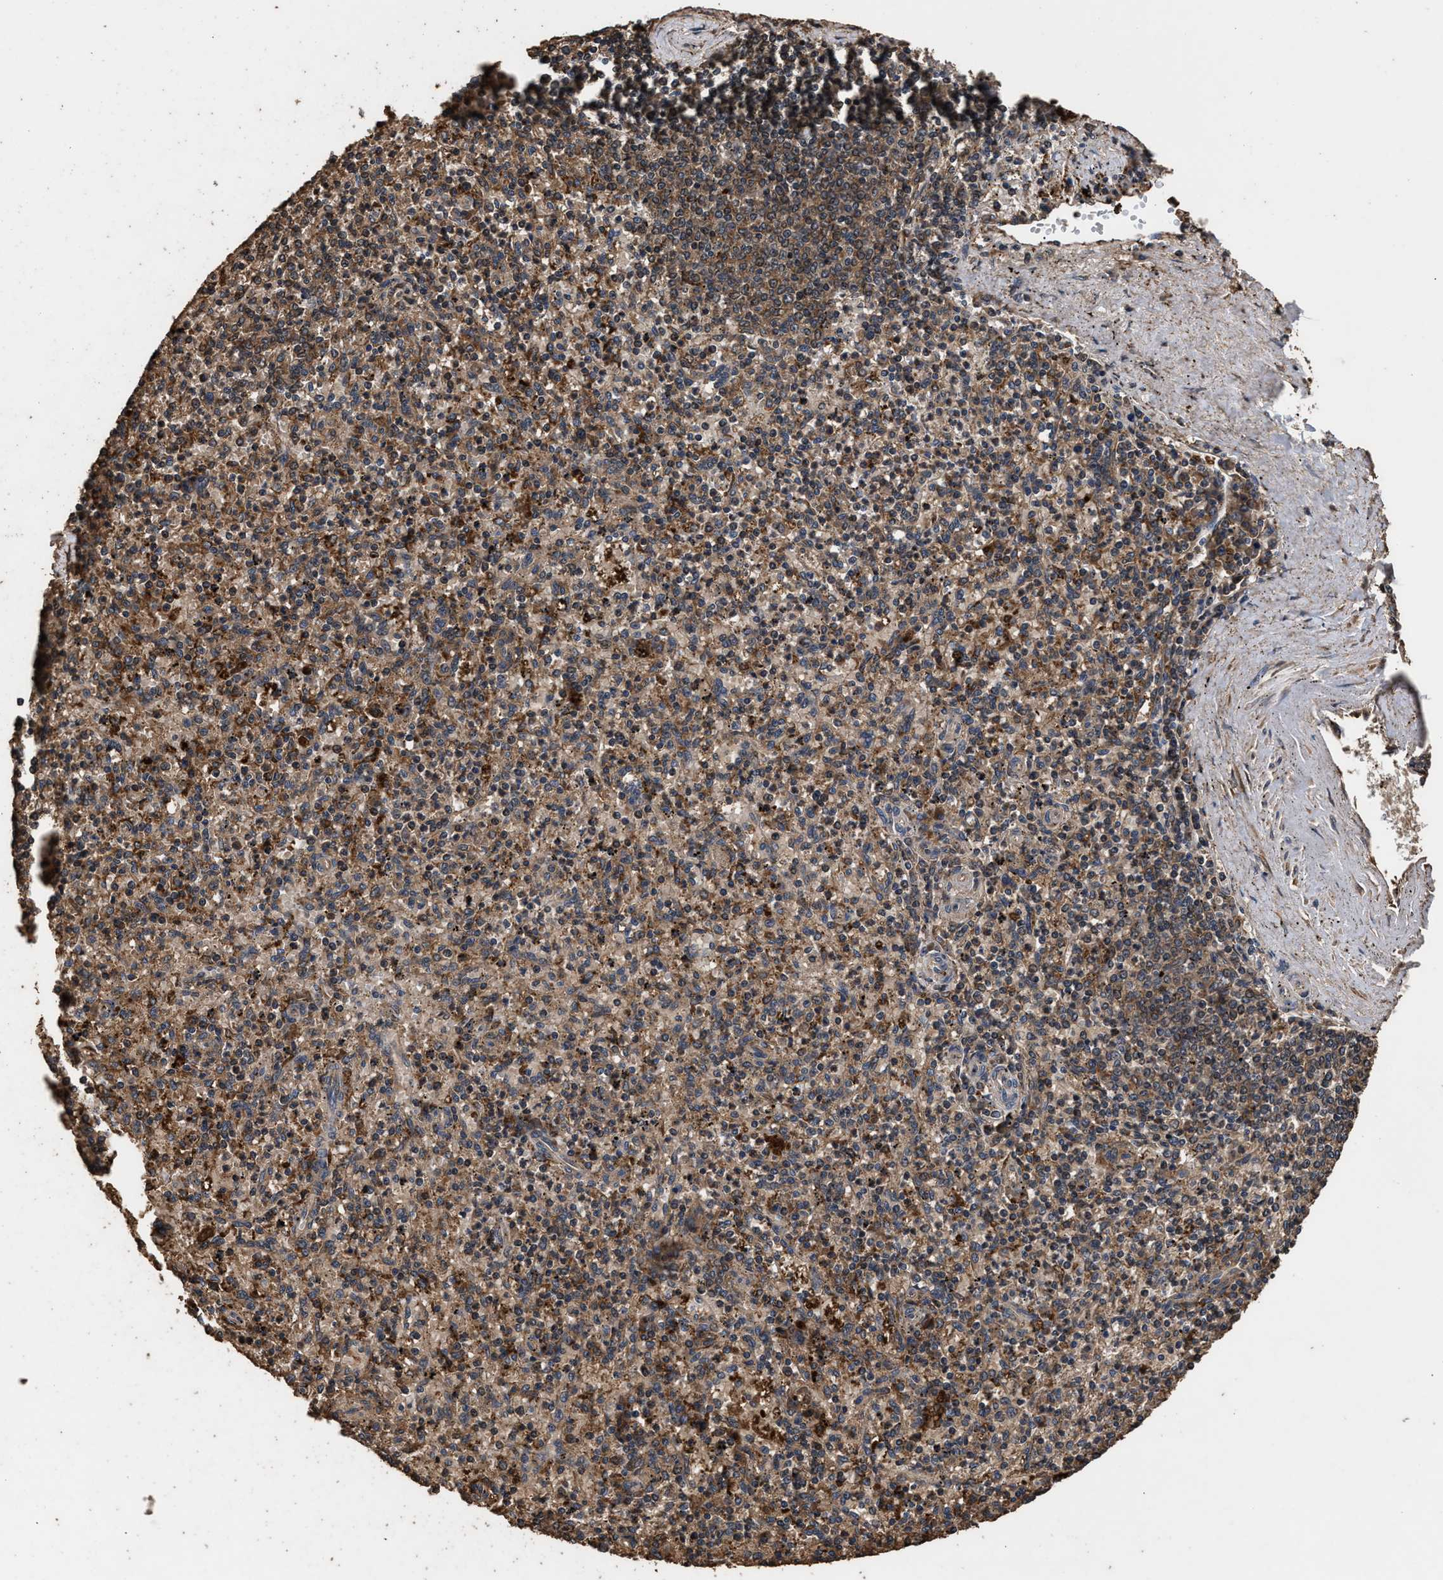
{"staining": {"intensity": "moderate", "quantity": ">75%", "location": "cytoplasmic/membranous"}, "tissue": "spleen", "cell_type": "Cells in red pulp", "image_type": "normal", "snomed": [{"axis": "morphology", "description": "Normal tissue, NOS"}, {"axis": "topography", "description": "Spleen"}], "caption": "Spleen stained with DAB (3,3'-diaminobenzidine) immunohistochemistry (IHC) reveals medium levels of moderate cytoplasmic/membranous staining in about >75% of cells in red pulp. Using DAB (brown) and hematoxylin (blue) stains, captured at high magnification using brightfield microscopy.", "gene": "ENSG00000286112", "patient": {"sex": "male", "age": 72}}